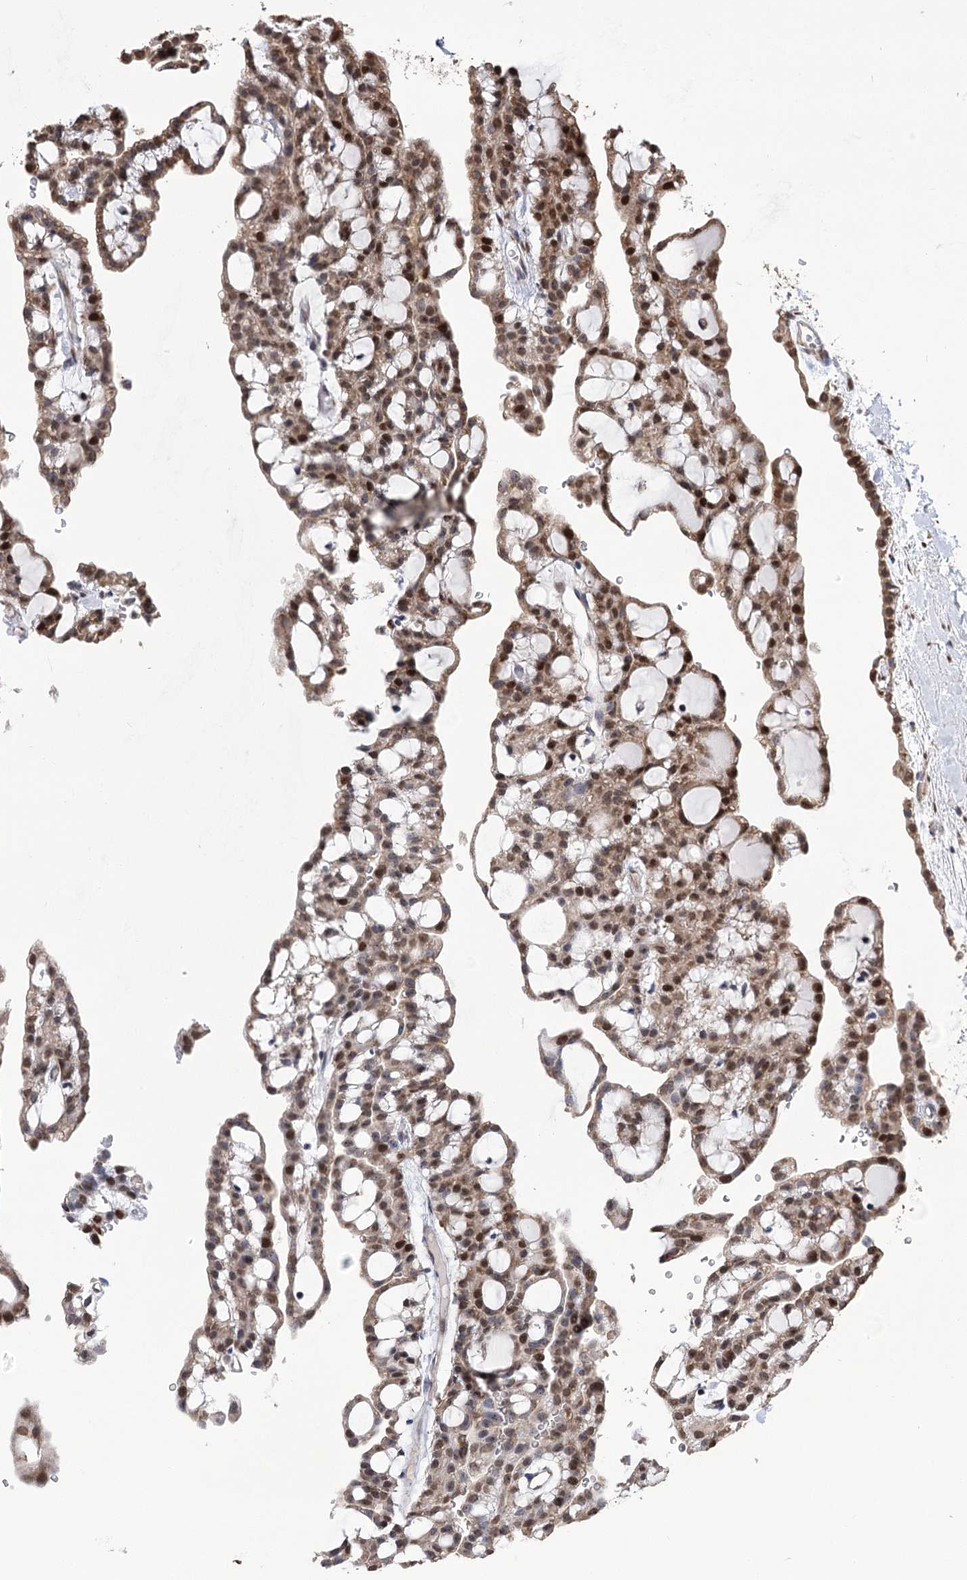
{"staining": {"intensity": "strong", "quantity": "25%-75%", "location": "nuclear"}, "tissue": "renal cancer", "cell_type": "Tumor cells", "image_type": "cancer", "snomed": [{"axis": "morphology", "description": "Adenocarcinoma, NOS"}, {"axis": "topography", "description": "Kidney"}], "caption": "Immunohistochemistry (IHC) of human renal cancer displays high levels of strong nuclear expression in about 25%-75% of tumor cells. The staining was performed using DAB (3,3'-diaminobenzidine) to visualize the protein expression in brown, while the nuclei were stained in blue with hematoxylin (Magnification: 20x).", "gene": "NFU1", "patient": {"sex": "male", "age": 63}}